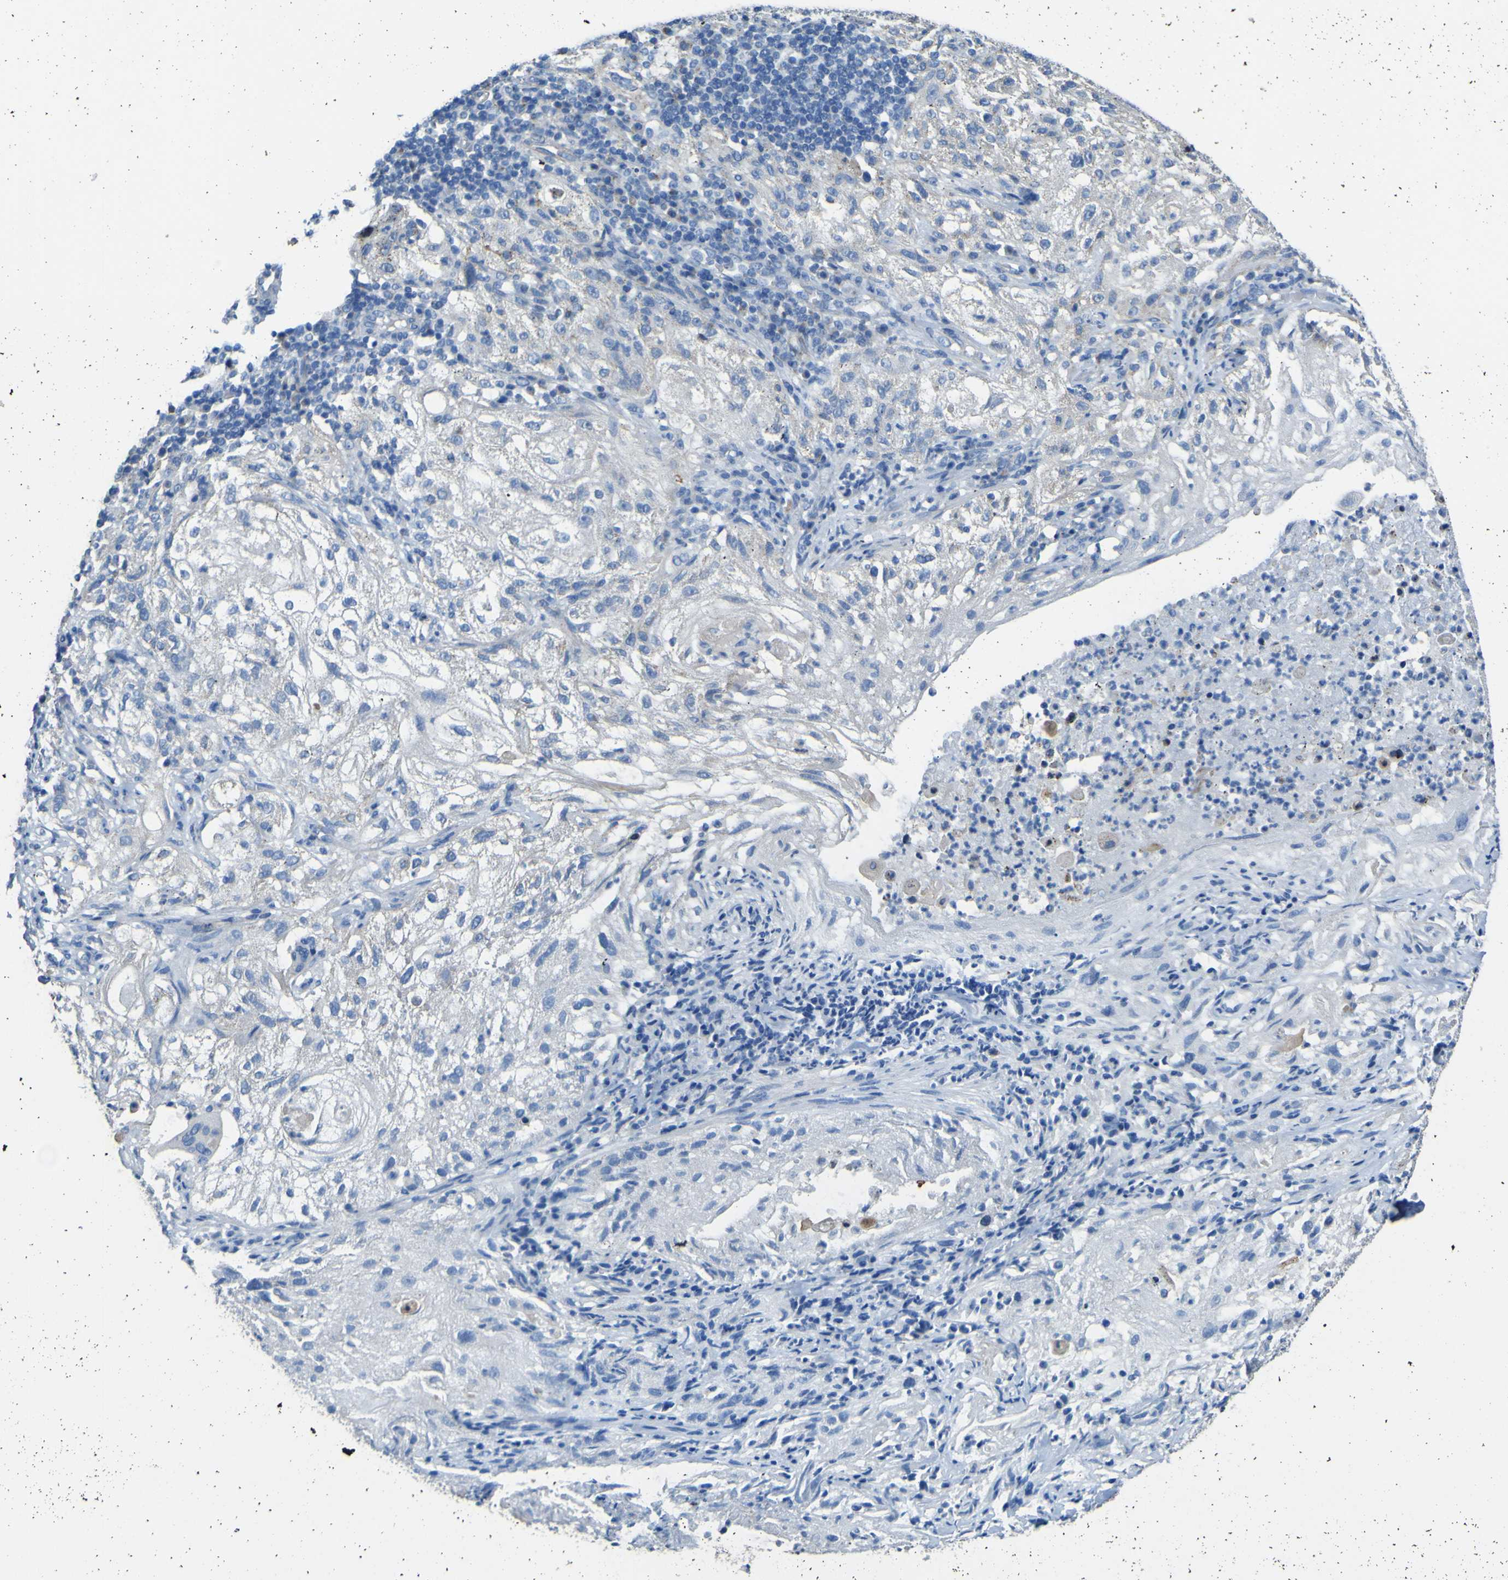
{"staining": {"intensity": "negative", "quantity": "none", "location": "none"}, "tissue": "lung cancer", "cell_type": "Tumor cells", "image_type": "cancer", "snomed": [{"axis": "morphology", "description": "Inflammation, NOS"}, {"axis": "morphology", "description": "Squamous cell carcinoma, NOS"}, {"axis": "topography", "description": "Lymph node"}, {"axis": "topography", "description": "Soft tissue"}, {"axis": "topography", "description": "Lung"}], "caption": "Protein analysis of lung squamous cell carcinoma demonstrates no significant positivity in tumor cells. (IHC, brightfield microscopy, high magnification).", "gene": "ALDH18A1", "patient": {"sex": "male", "age": 66}}